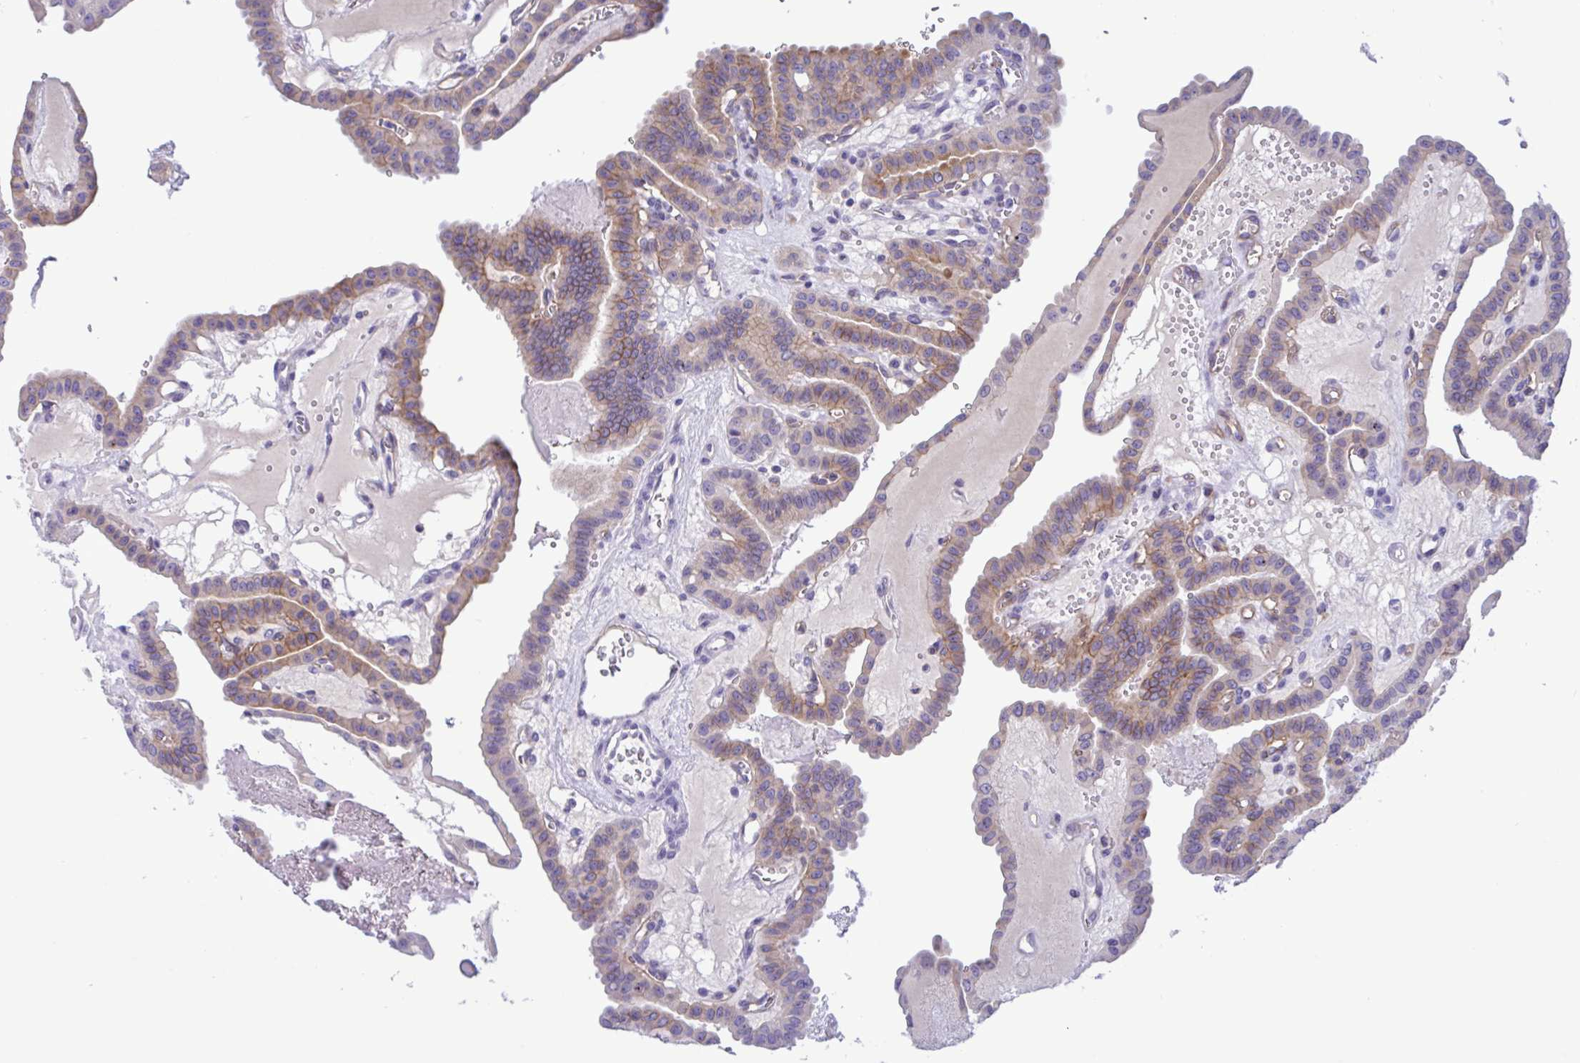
{"staining": {"intensity": "weak", "quantity": "25%-75%", "location": "cytoplasmic/membranous"}, "tissue": "thyroid cancer", "cell_type": "Tumor cells", "image_type": "cancer", "snomed": [{"axis": "morphology", "description": "Papillary adenocarcinoma, NOS"}, {"axis": "topography", "description": "Thyroid gland"}], "caption": "Thyroid papillary adenocarcinoma stained with a protein marker demonstrates weak staining in tumor cells.", "gene": "SREBF1", "patient": {"sex": "male", "age": 87}}